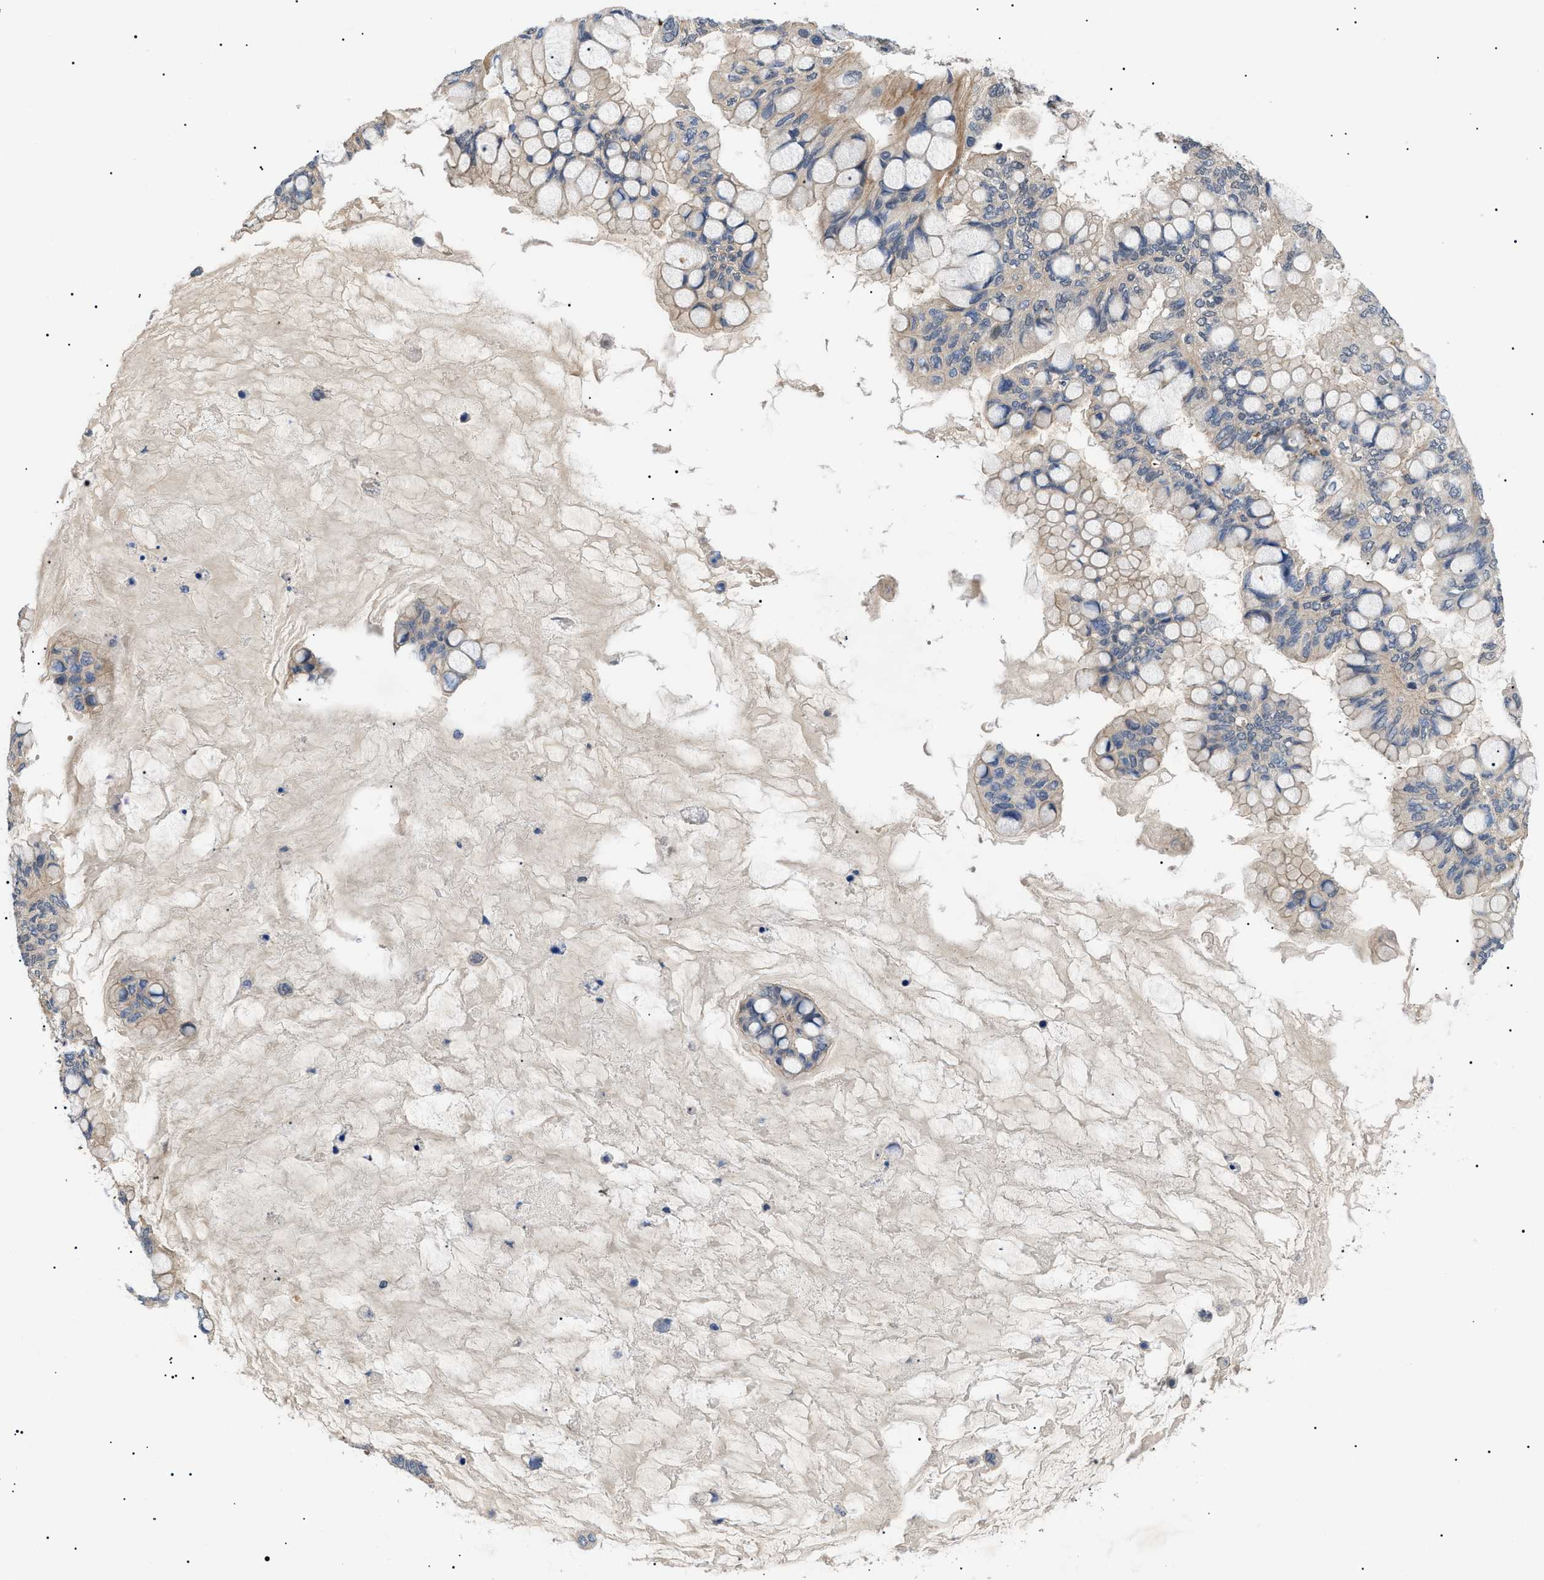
{"staining": {"intensity": "weak", "quantity": ">75%", "location": "cytoplasmic/membranous"}, "tissue": "ovarian cancer", "cell_type": "Tumor cells", "image_type": "cancer", "snomed": [{"axis": "morphology", "description": "Cystadenocarcinoma, mucinous, NOS"}, {"axis": "topography", "description": "Ovary"}], "caption": "The histopathology image reveals a brown stain indicating the presence of a protein in the cytoplasmic/membranous of tumor cells in ovarian cancer (mucinous cystadenocarcinoma). (Stains: DAB (3,3'-diaminobenzidine) in brown, nuclei in blue, Microscopy: brightfield microscopy at high magnification).", "gene": "CRCP", "patient": {"sex": "female", "age": 80}}